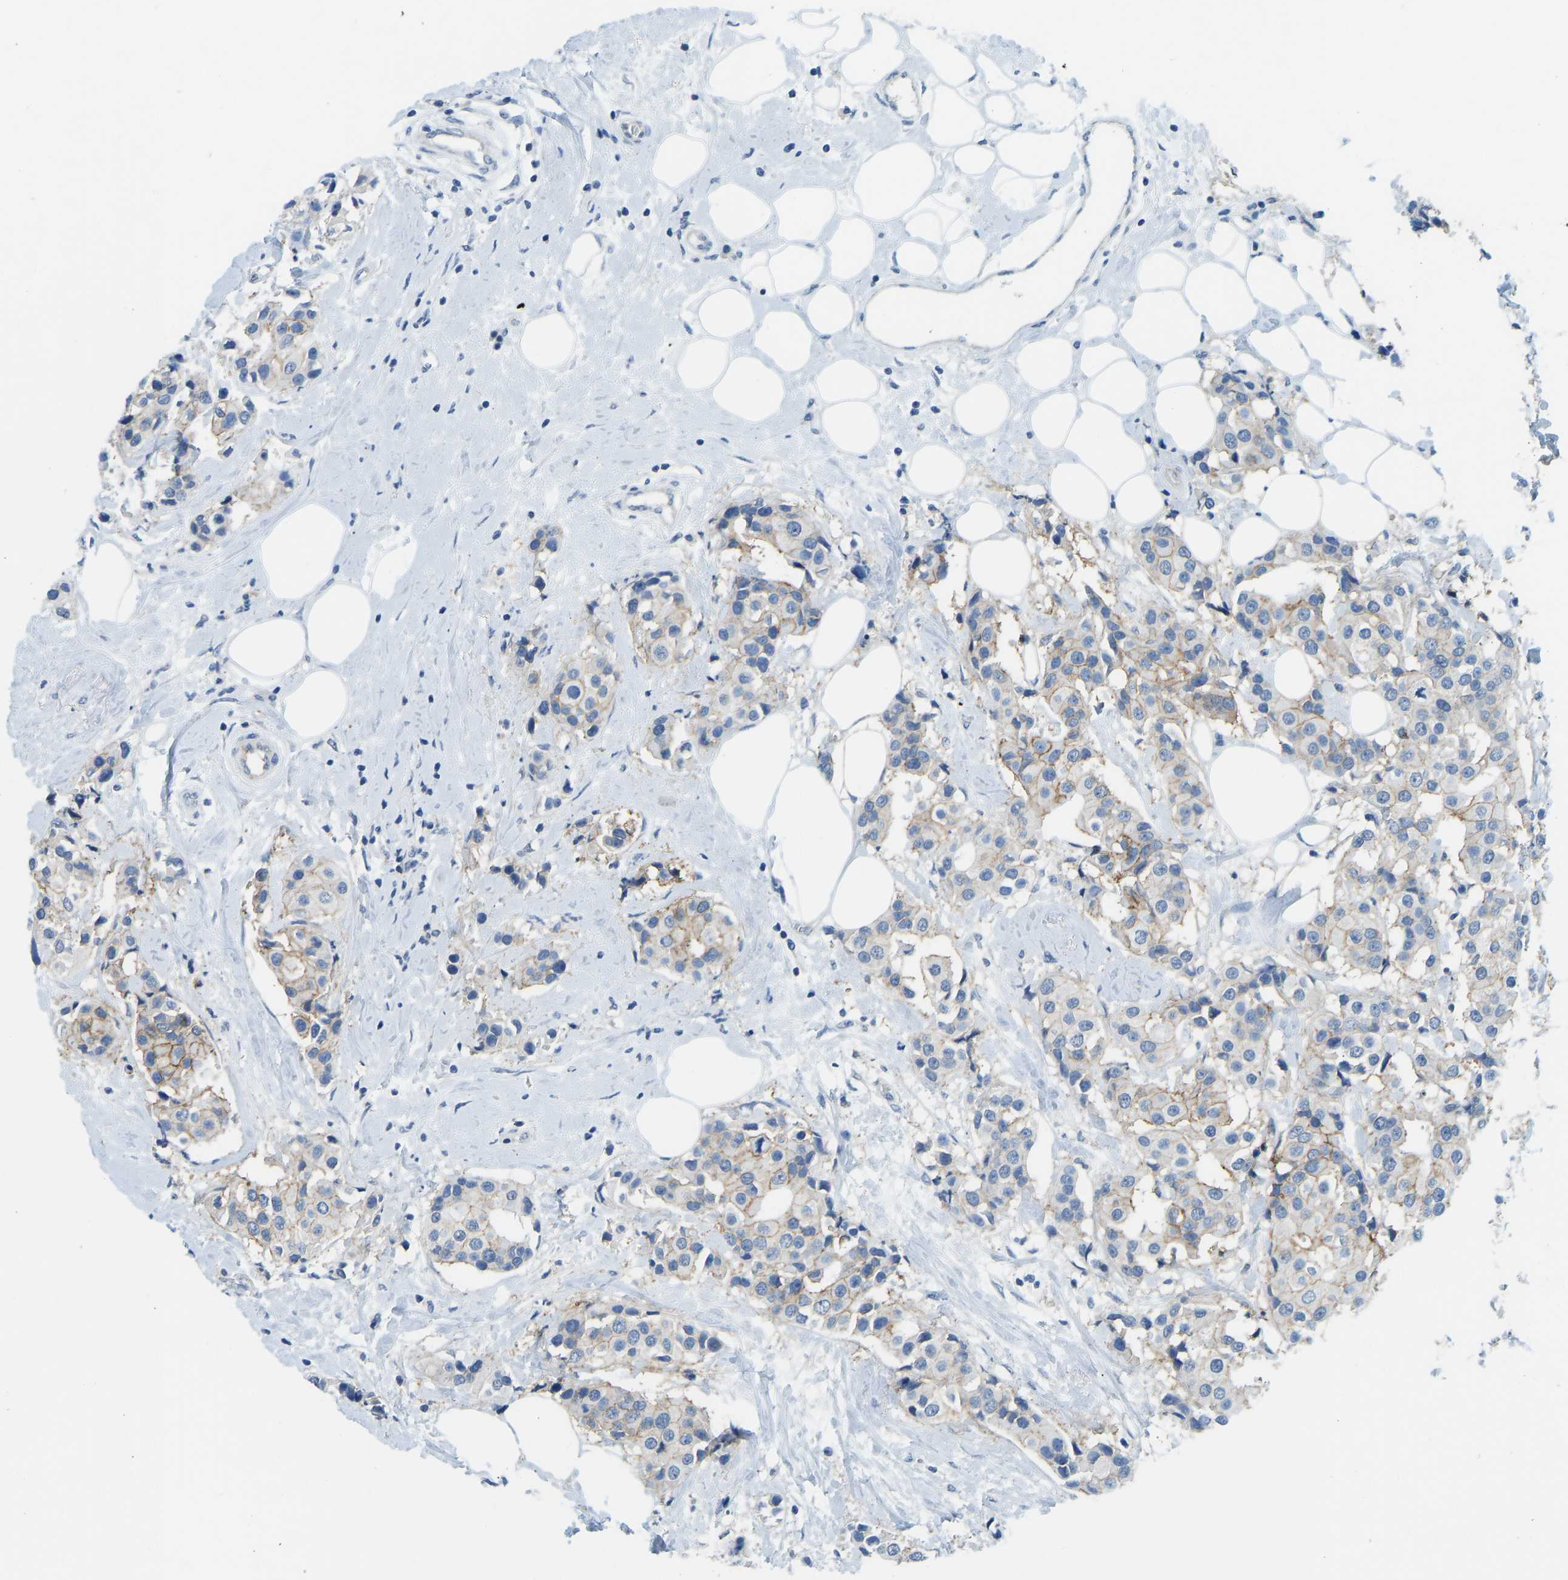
{"staining": {"intensity": "moderate", "quantity": "<25%", "location": "cytoplasmic/membranous"}, "tissue": "breast cancer", "cell_type": "Tumor cells", "image_type": "cancer", "snomed": [{"axis": "morphology", "description": "Normal tissue, NOS"}, {"axis": "morphology", "description": "Duct carcinoma"}, {"axis": "topography", "description": "Breast"}], "caption": "Human breast infiltrating ductal carcinoma stained with a brown dye exhibits moderate cytoplasmic/membranous positive expression in about <25% of tumor cells.", "gene": "ATP1A1", "patient": {"sex": "female", "age": 39}}